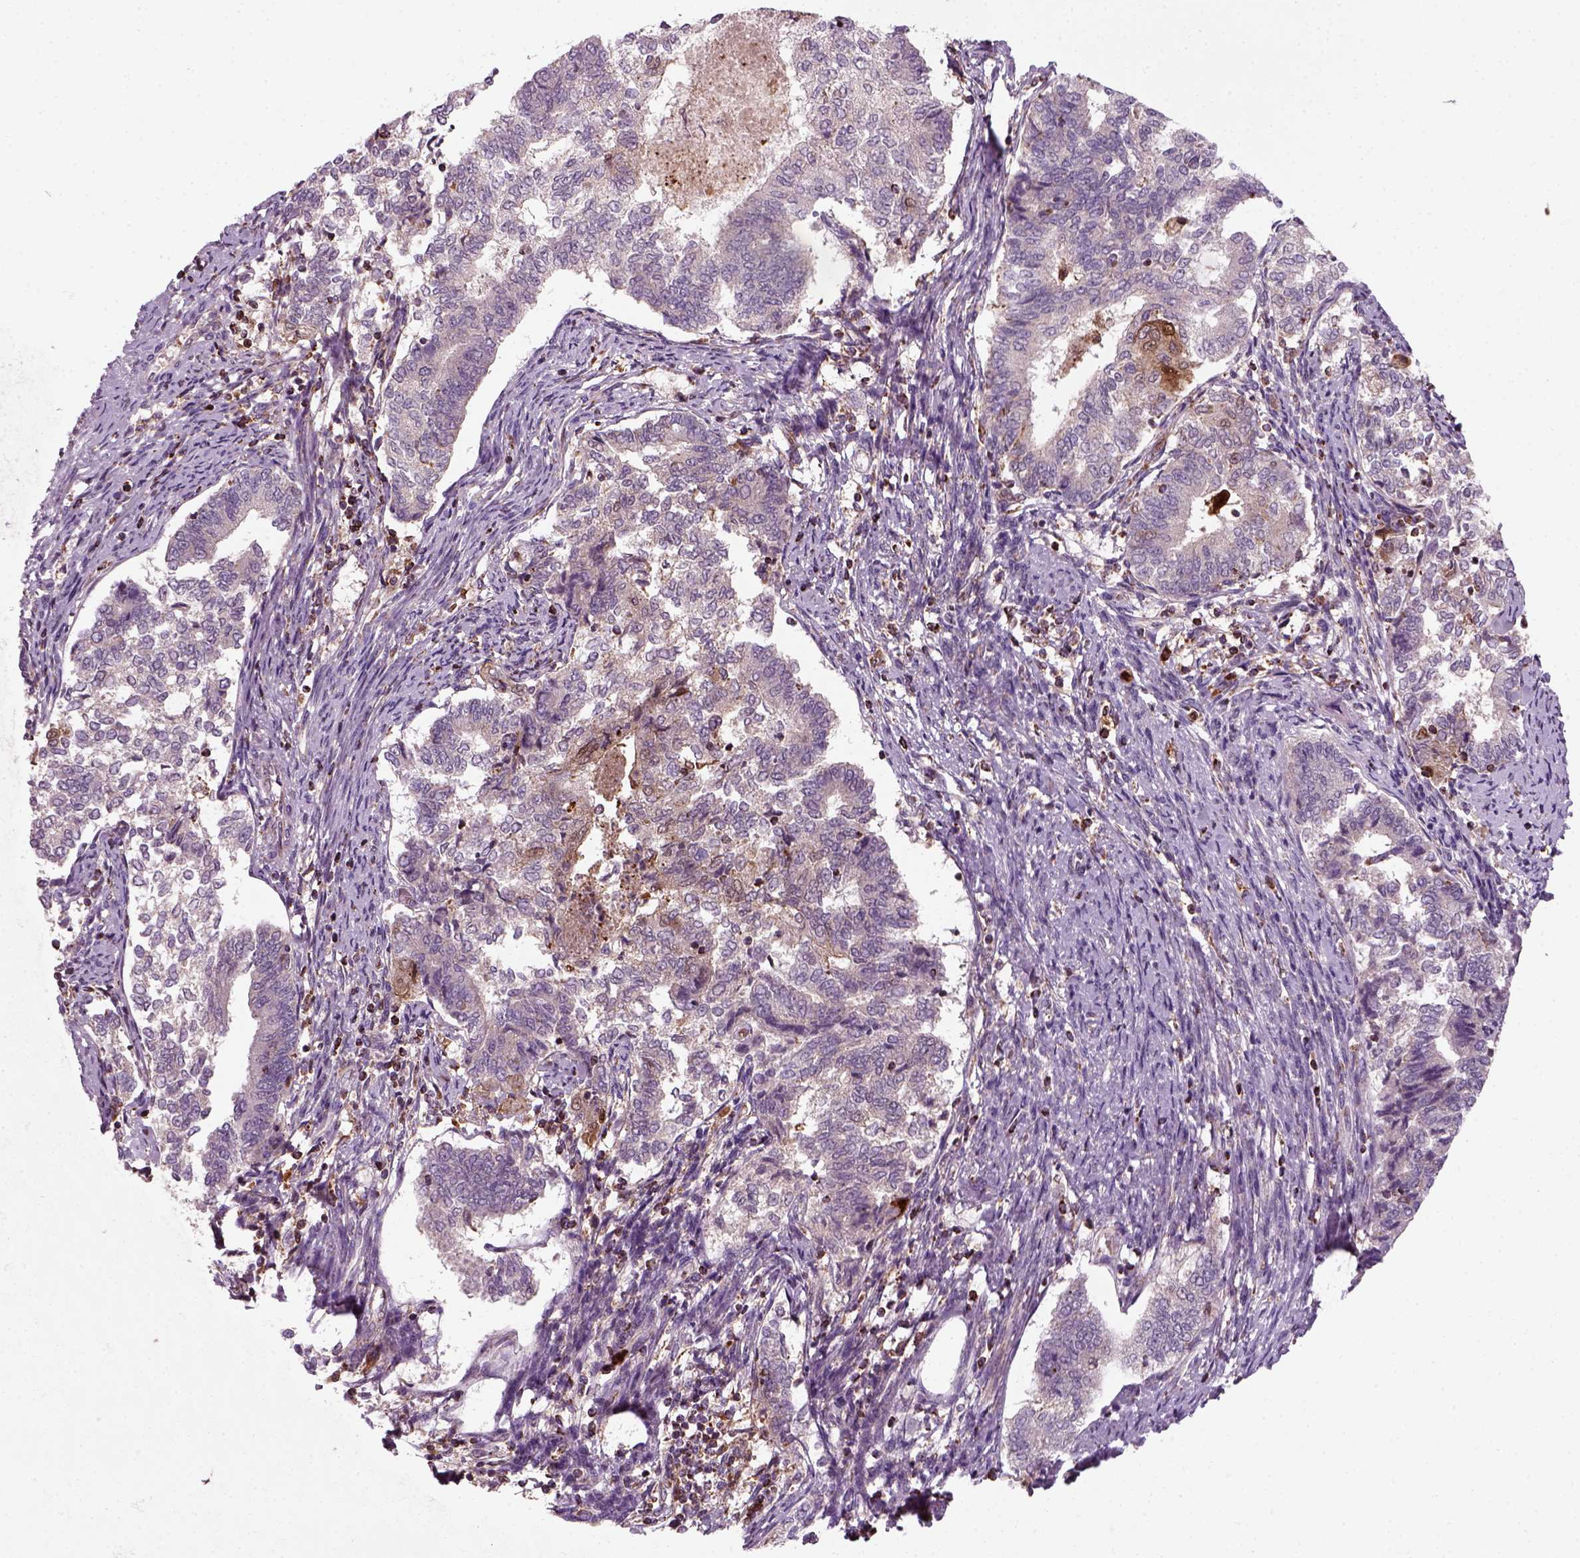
{"staining": {"intensity": "negative", "quantity": "none", "location": "none"}, "tissue": "endometrial cancer", "cell_type": "Tumor cells", "image_type": "cancer", "snomed": [{"axis": "morphology", "description": "Adenocarcinoma, NOS"}, {"axis": "topography", "description": "Endometrium"}], "caption": "This is an immunohistochemistry image of adenocarcinoma (endometrial). There is no positivity in tumor cells.", "gene": "NUDT16L1", "patient": {"sex": "female", "age": 65}}